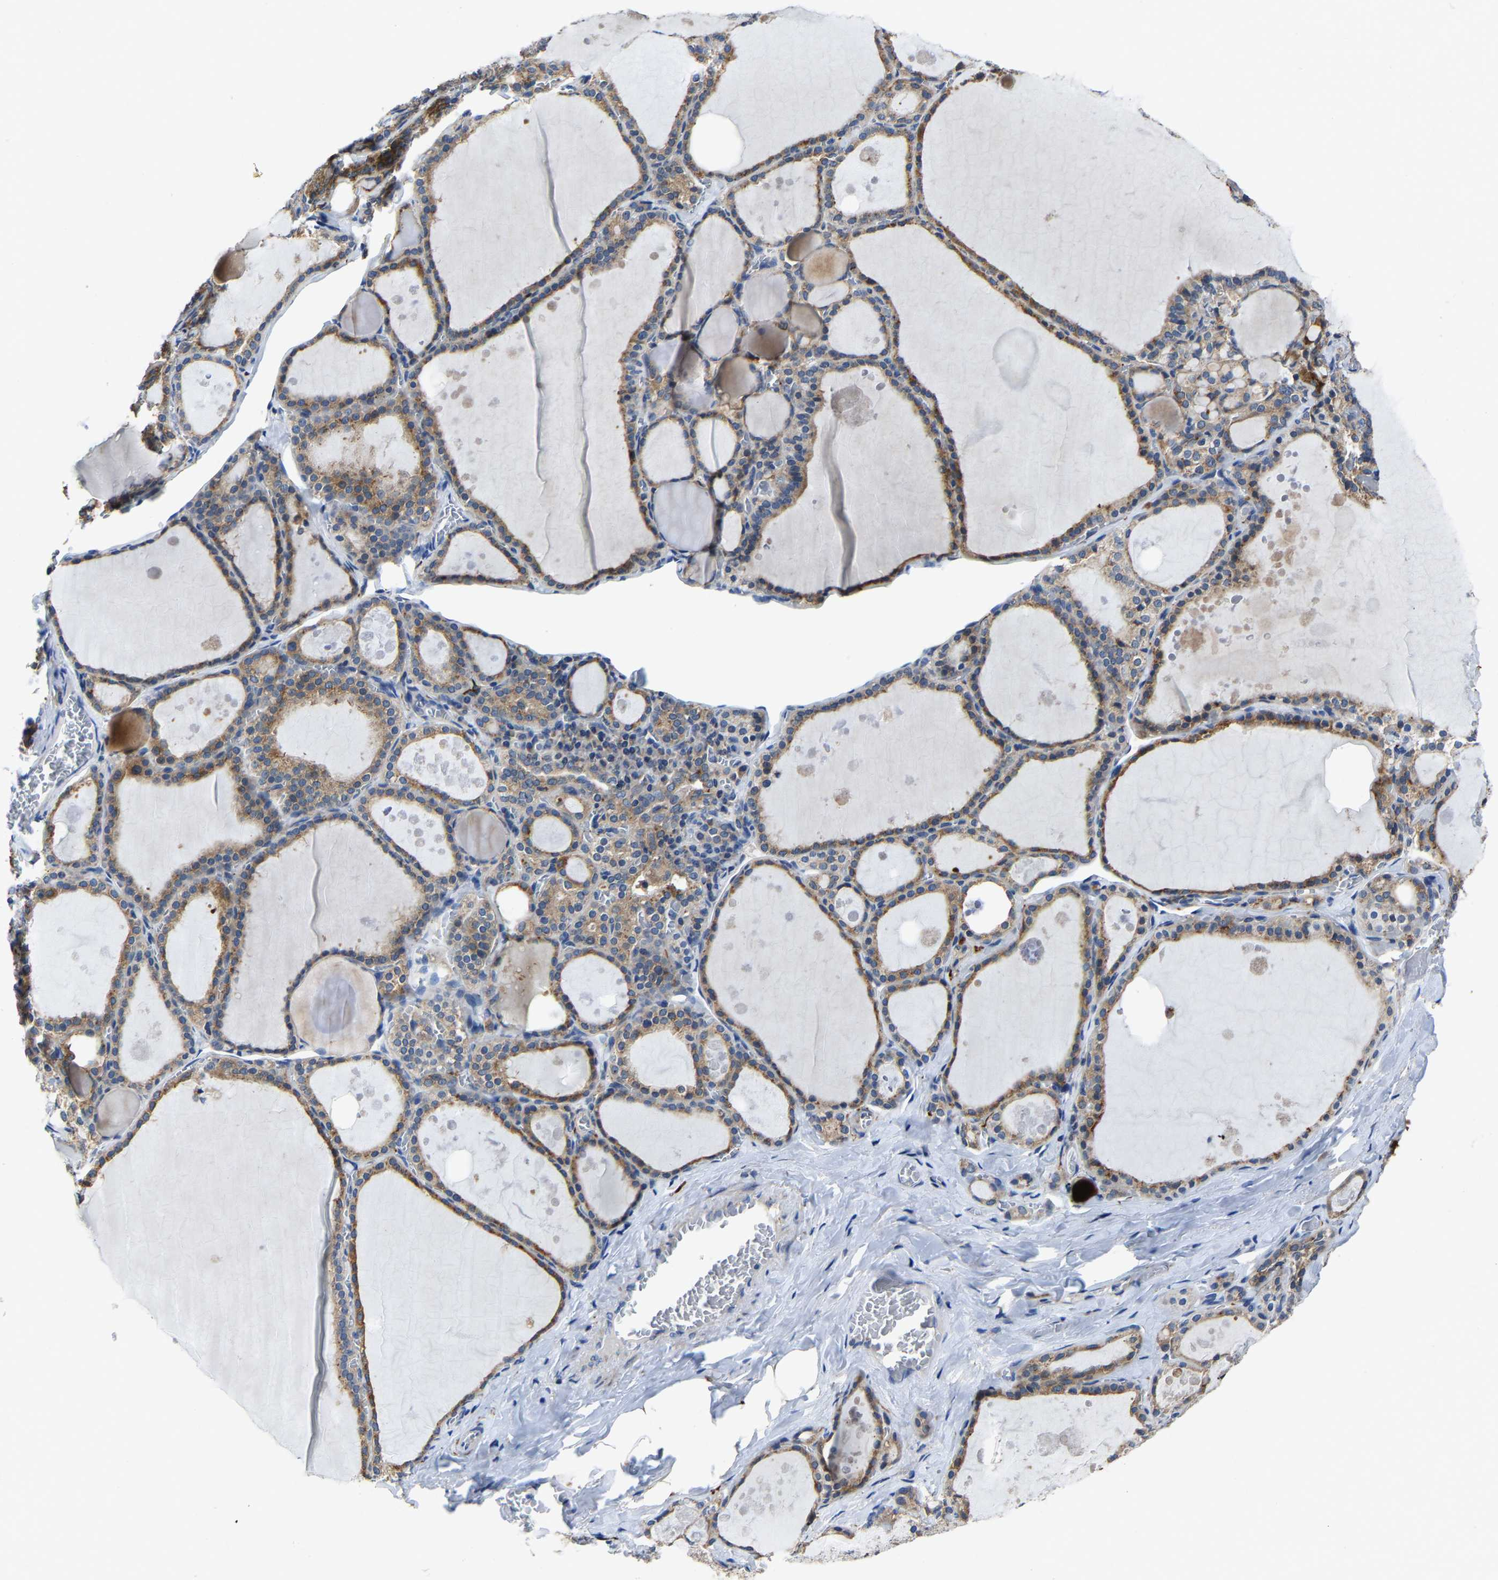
{"staining": {"intensity": "moderate", "quantity": ">75%", "location": "cytoplasmic/membranous"}, "tissue": "thyroid gland", "cell_type": "Glandular cells", "image_type": "normal", "snomed": [{"axis": "morphology", "description": "Normal tissue, NOS"}, {"axis": "topography", "description": "Thyroid gland"}], "caption": "This is an image of immunohistochemistry (IHC) staining of normal thyroid gland, which shows moderate positivity in the cytoplasmic/membranous of glandular cells.", "gene": "AGK", "patient": {"sex": "male", "age": 56}}